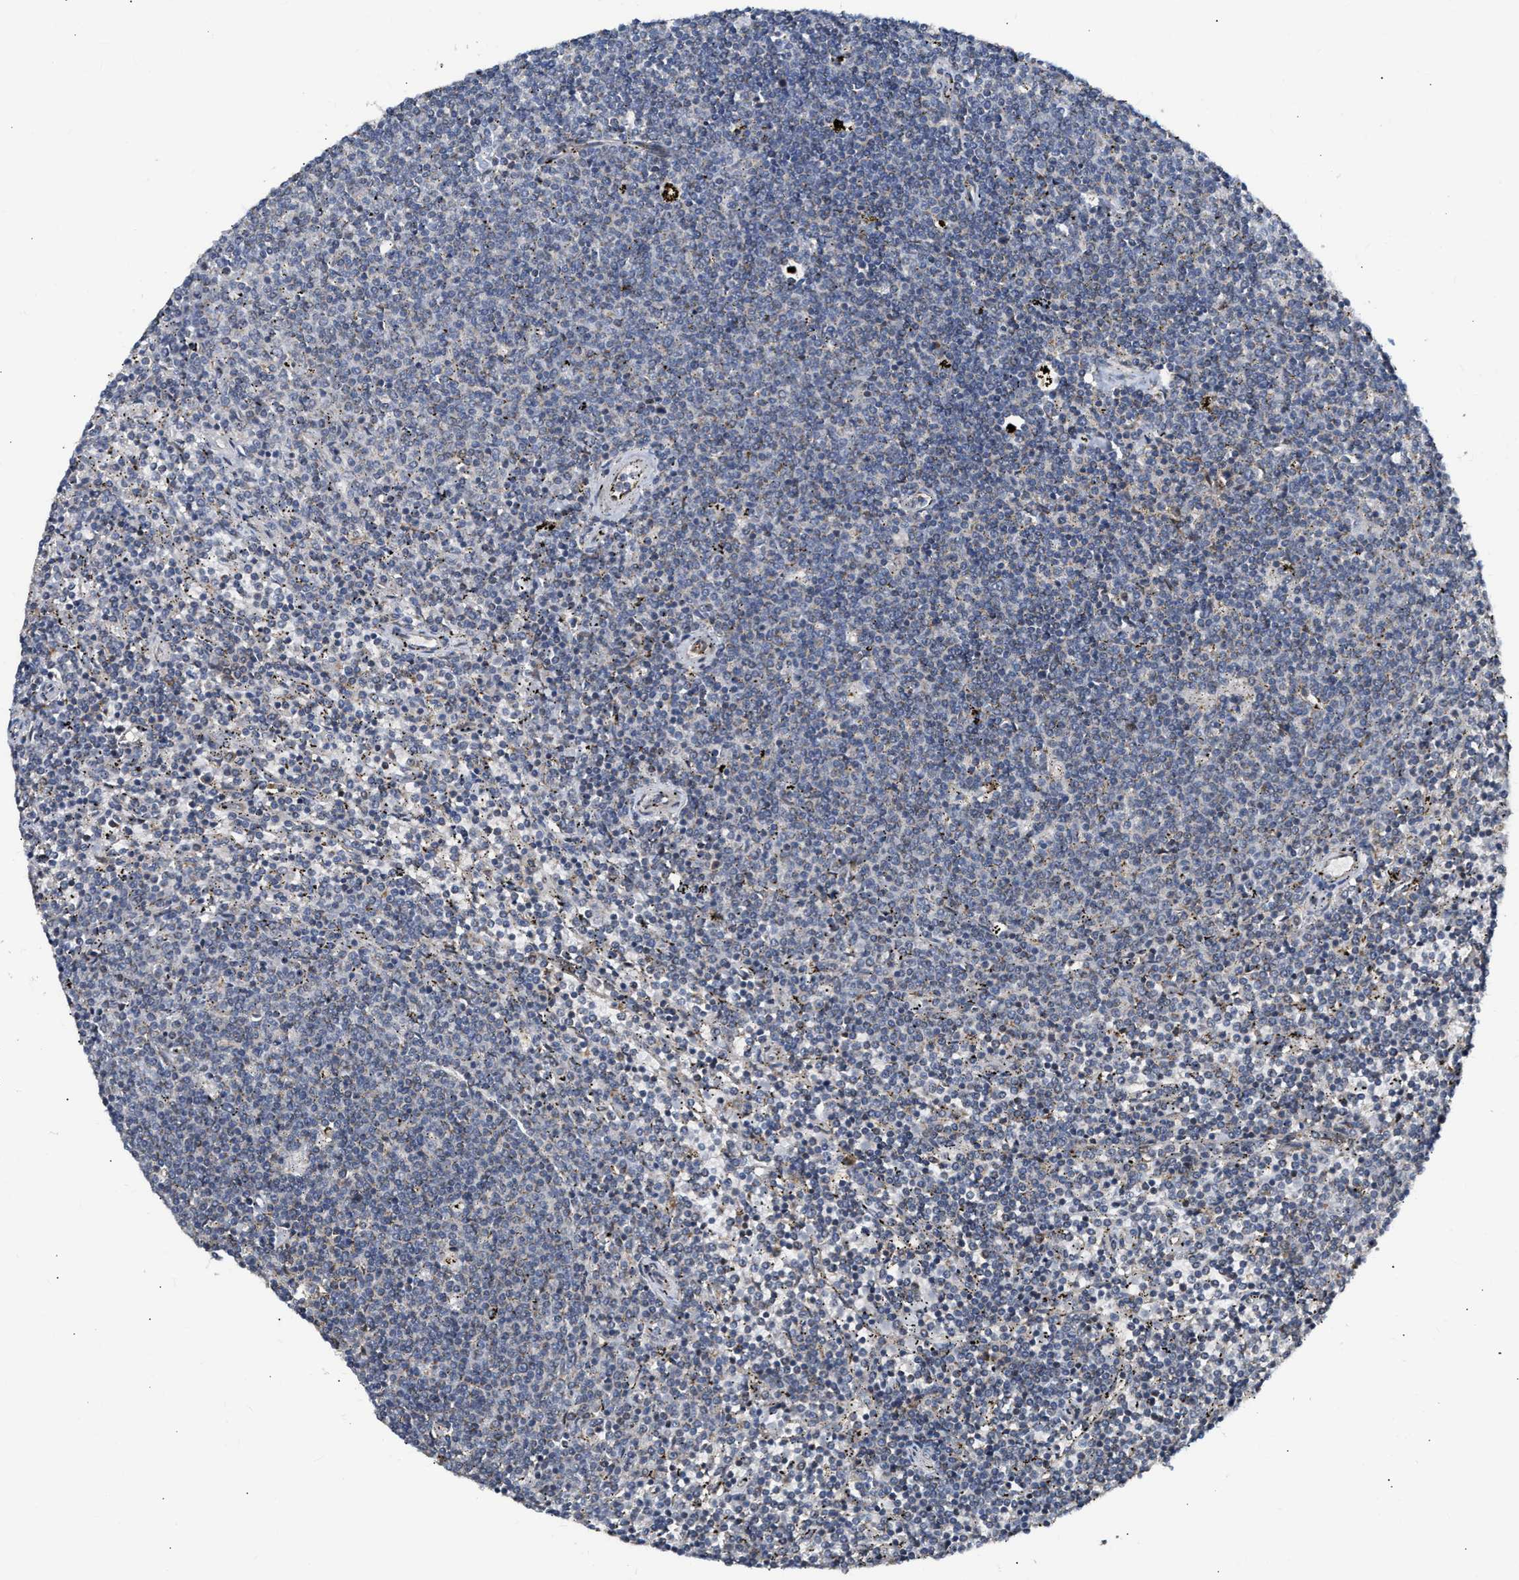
{"staining": {"intensity": "negative", "quantity": "none", "location": "none"}, "tissue": "lymphoma", "cell_type": "Tumor cells", "image_type": "cancer", "snomed": [{"axis": "morphology", "description": "Malignant lymphoma, non-Hodgkin's type, Low grade"}, {"axis": "topography", "description": "Spleen"}], "caption": "An image of human lymphoma is negative for staining in tumor cells.", "gene": "DEPTOR", "patient": {"sex": "female", "age": 50}}